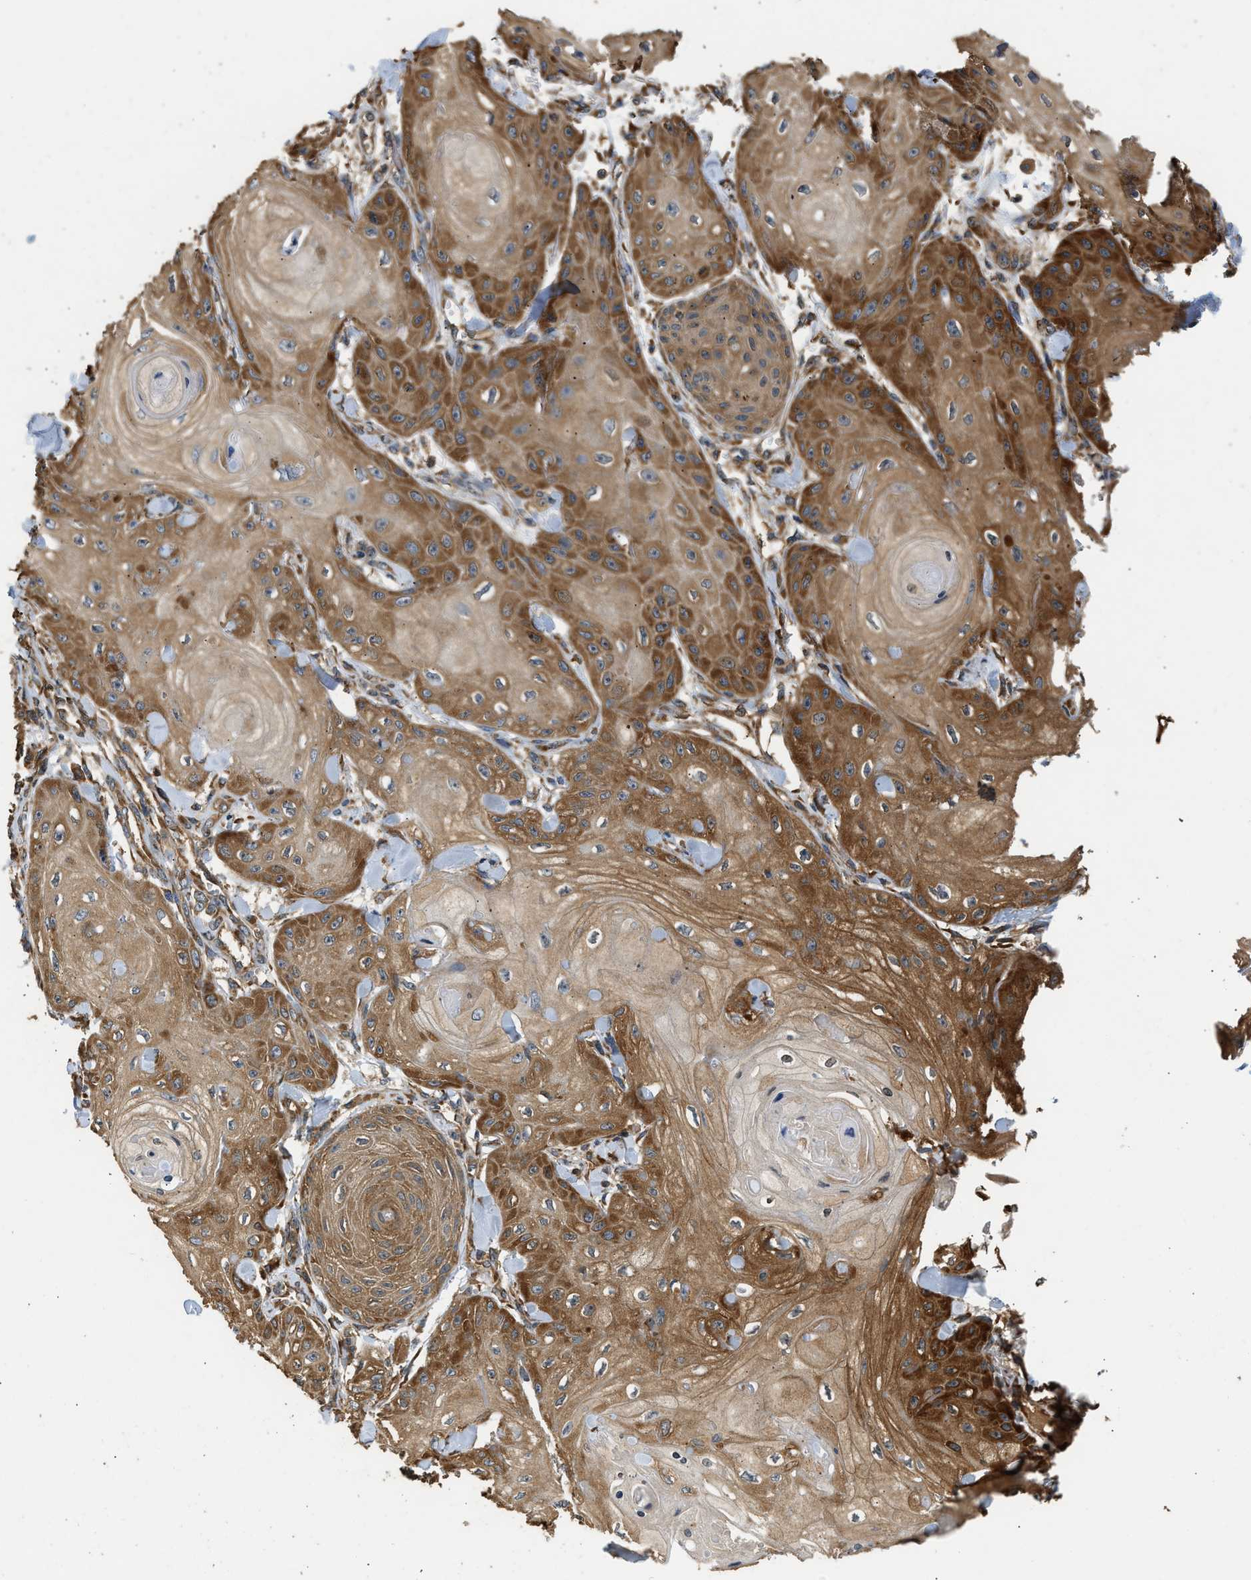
{"staining": {"intensity": "strong", "quantity": ">75%", "location": "cytoplasmic/membranous"}, "tissue": "skin cancer", "cell_type": "Tumor cells", "image_type": "cancer", "snomed": [{"axis": "morphology", "description": "Squamous cell carcinoma, NOS"}, {"axis": "topography", "description": "Skin"}], "caption": "Immunohistochemistry (DAB) staining of skin cancer exhibits strong cytoplasmic/membranous protein expression in about >75% of tumor cells.", "gene": "SLC36A4", "patient": {"sex": "male", "age": 74}}